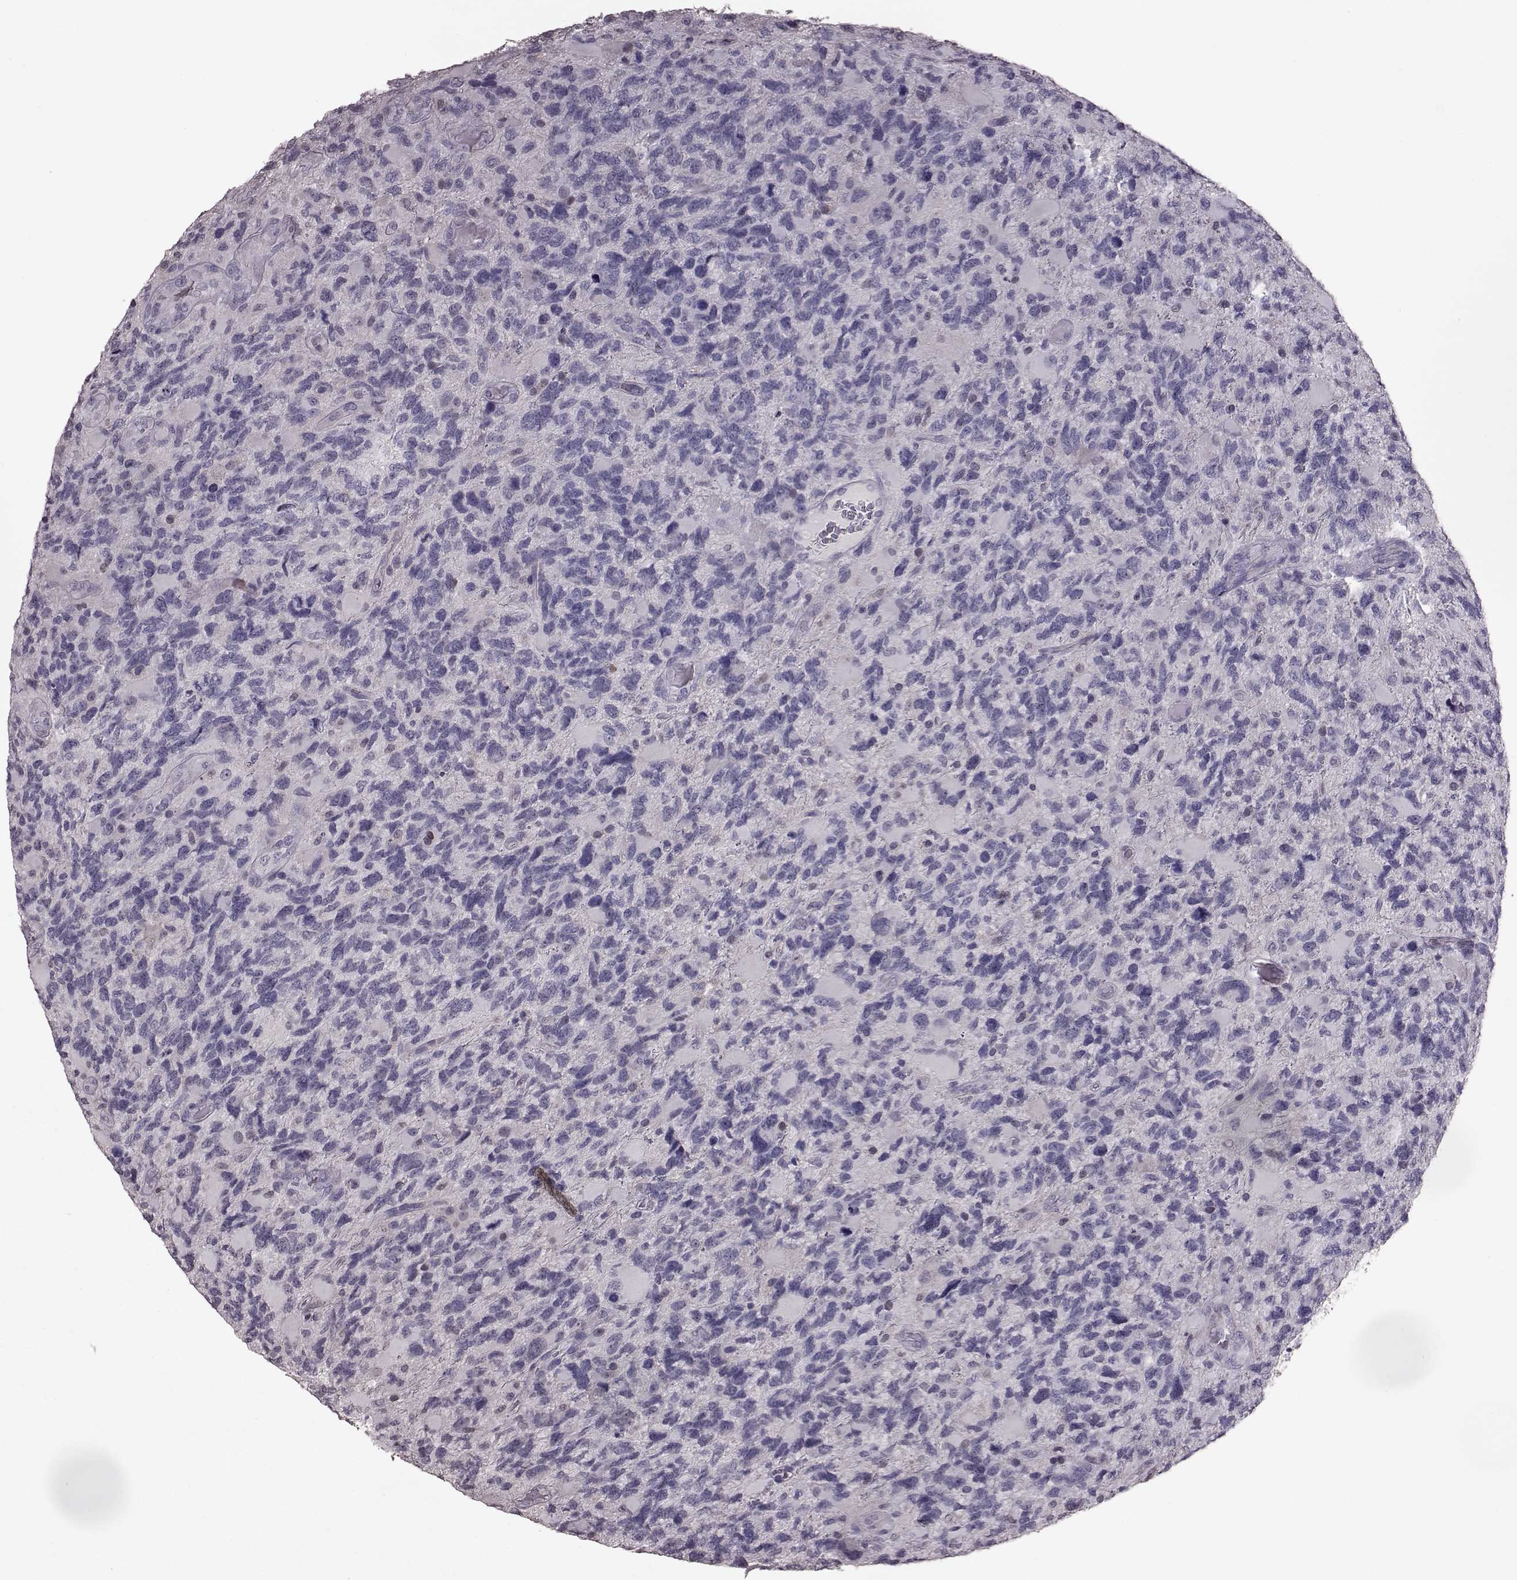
{"staining": {"intensity": "negative", "quantity": "none", "location": "none"}, "tissue": "glioma", "cell_type": "Tumor cells", "image_type": "cancer", "snomed": [{"axis": "morphology", "description": "Glioma, malignant, High grade"}, {"axis": "topography", "description": "Brain"}], "caption": "IHC photomicrograph of neoplastic tissue: glioma stained with DAB (3,3'-diaminobenzidine) exhibits no significant protein expression in tumor cells.", "gene": "TSKS", "patient": {"sex": "female", "age": 71}}